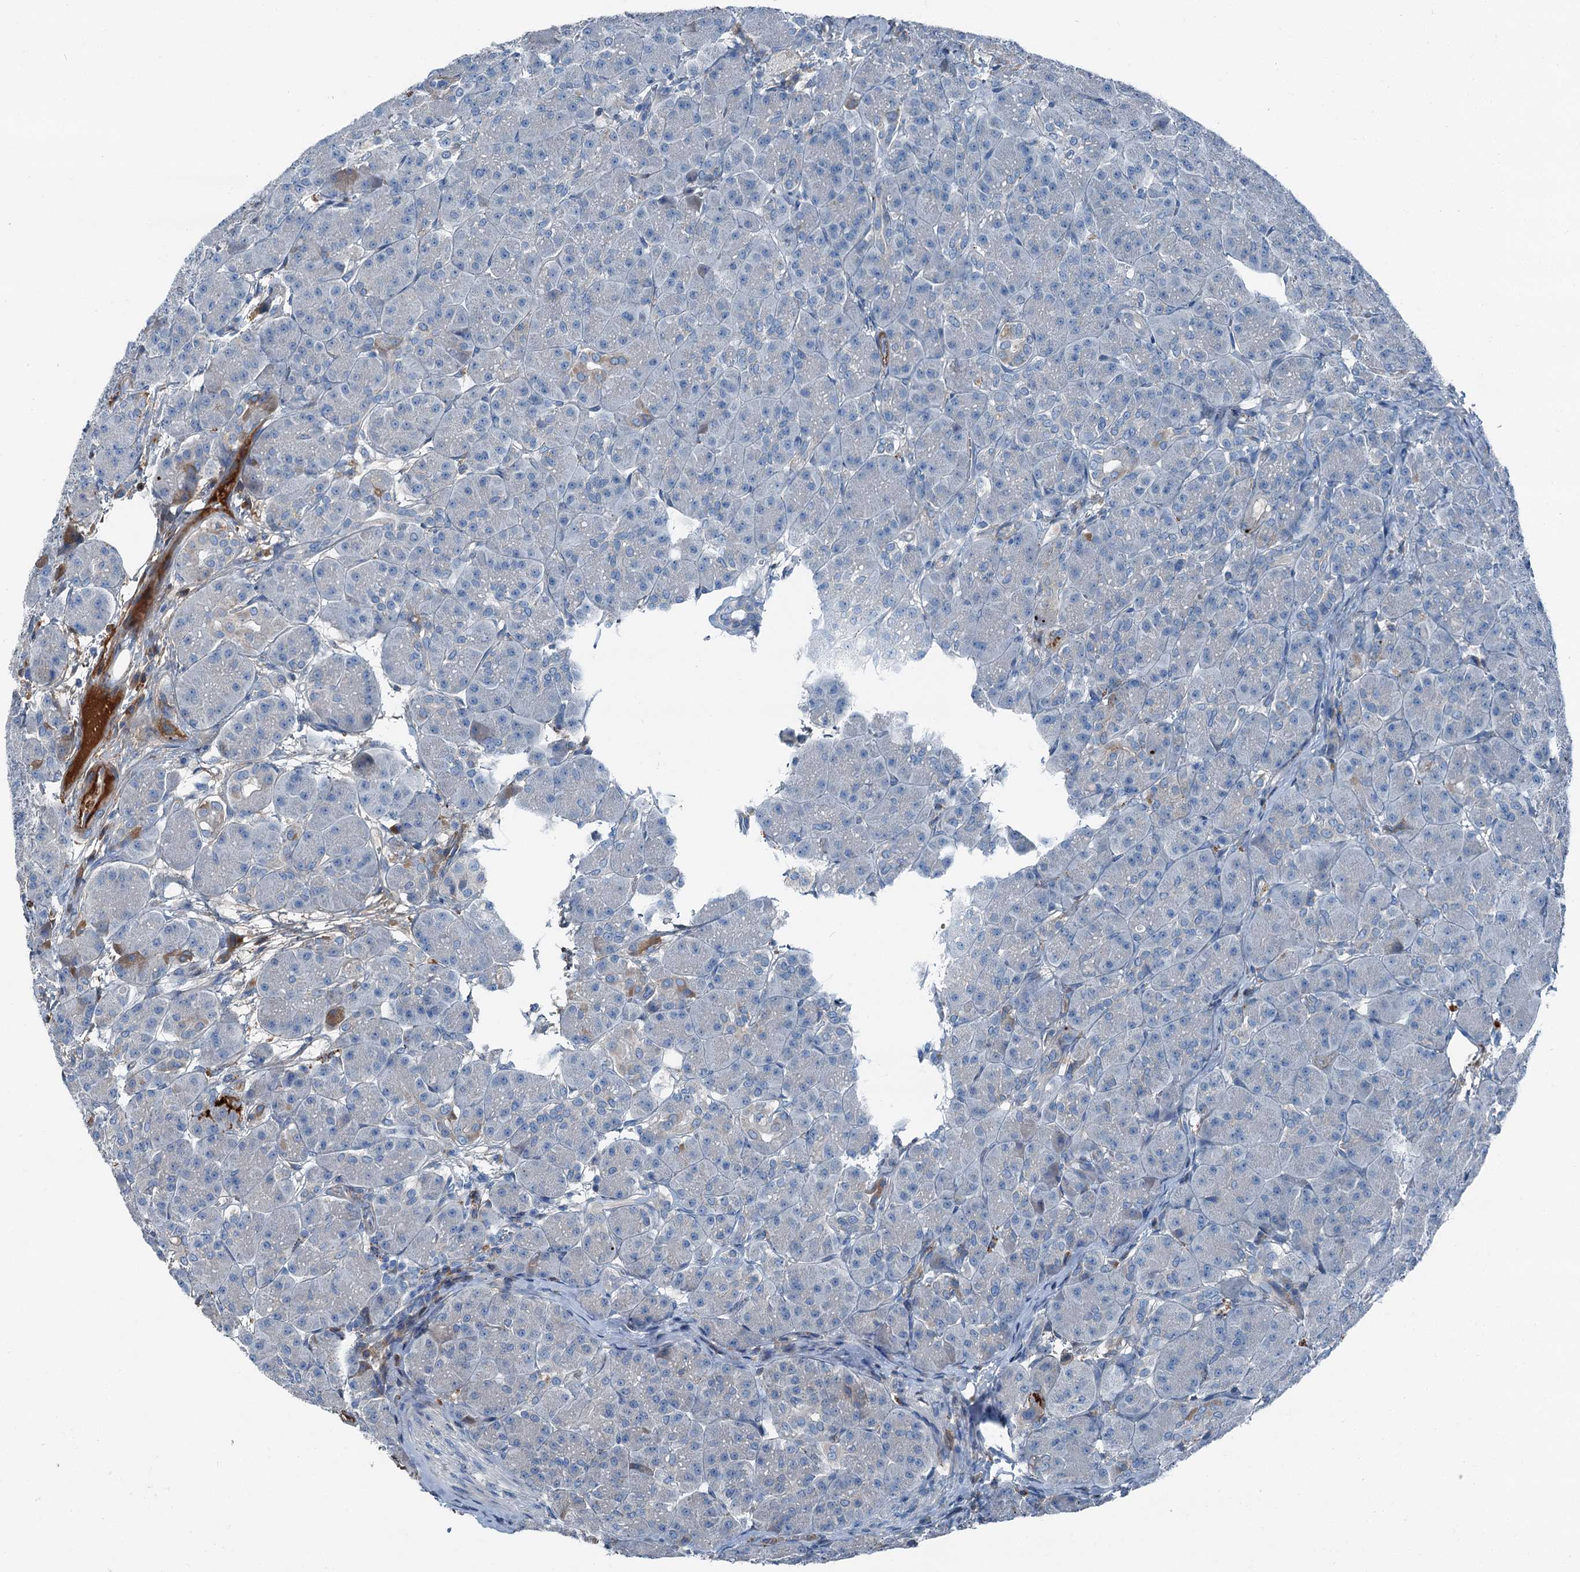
{"staining": {"intensity": "moderate", "quantity": "<25%", "location": "cytoplasmic/membranous"}, "tissue": "pancreas", "cell_type": "Exocrine glandular cells", "image_type": "normal", "snomed": [{"axis": "morphology", "description": "Normal tissue, NOS"}, {"axis": "topography", "description": "Pancreas"}], "caption": "Human pancreas stained for a protein (brown) exhibits moderate cytoplasmic/membranous positive positivity in approximately <25% of exocrine glandular cells.", "gene": "AXL", "patient": {"sex": "male", "age": 63}}